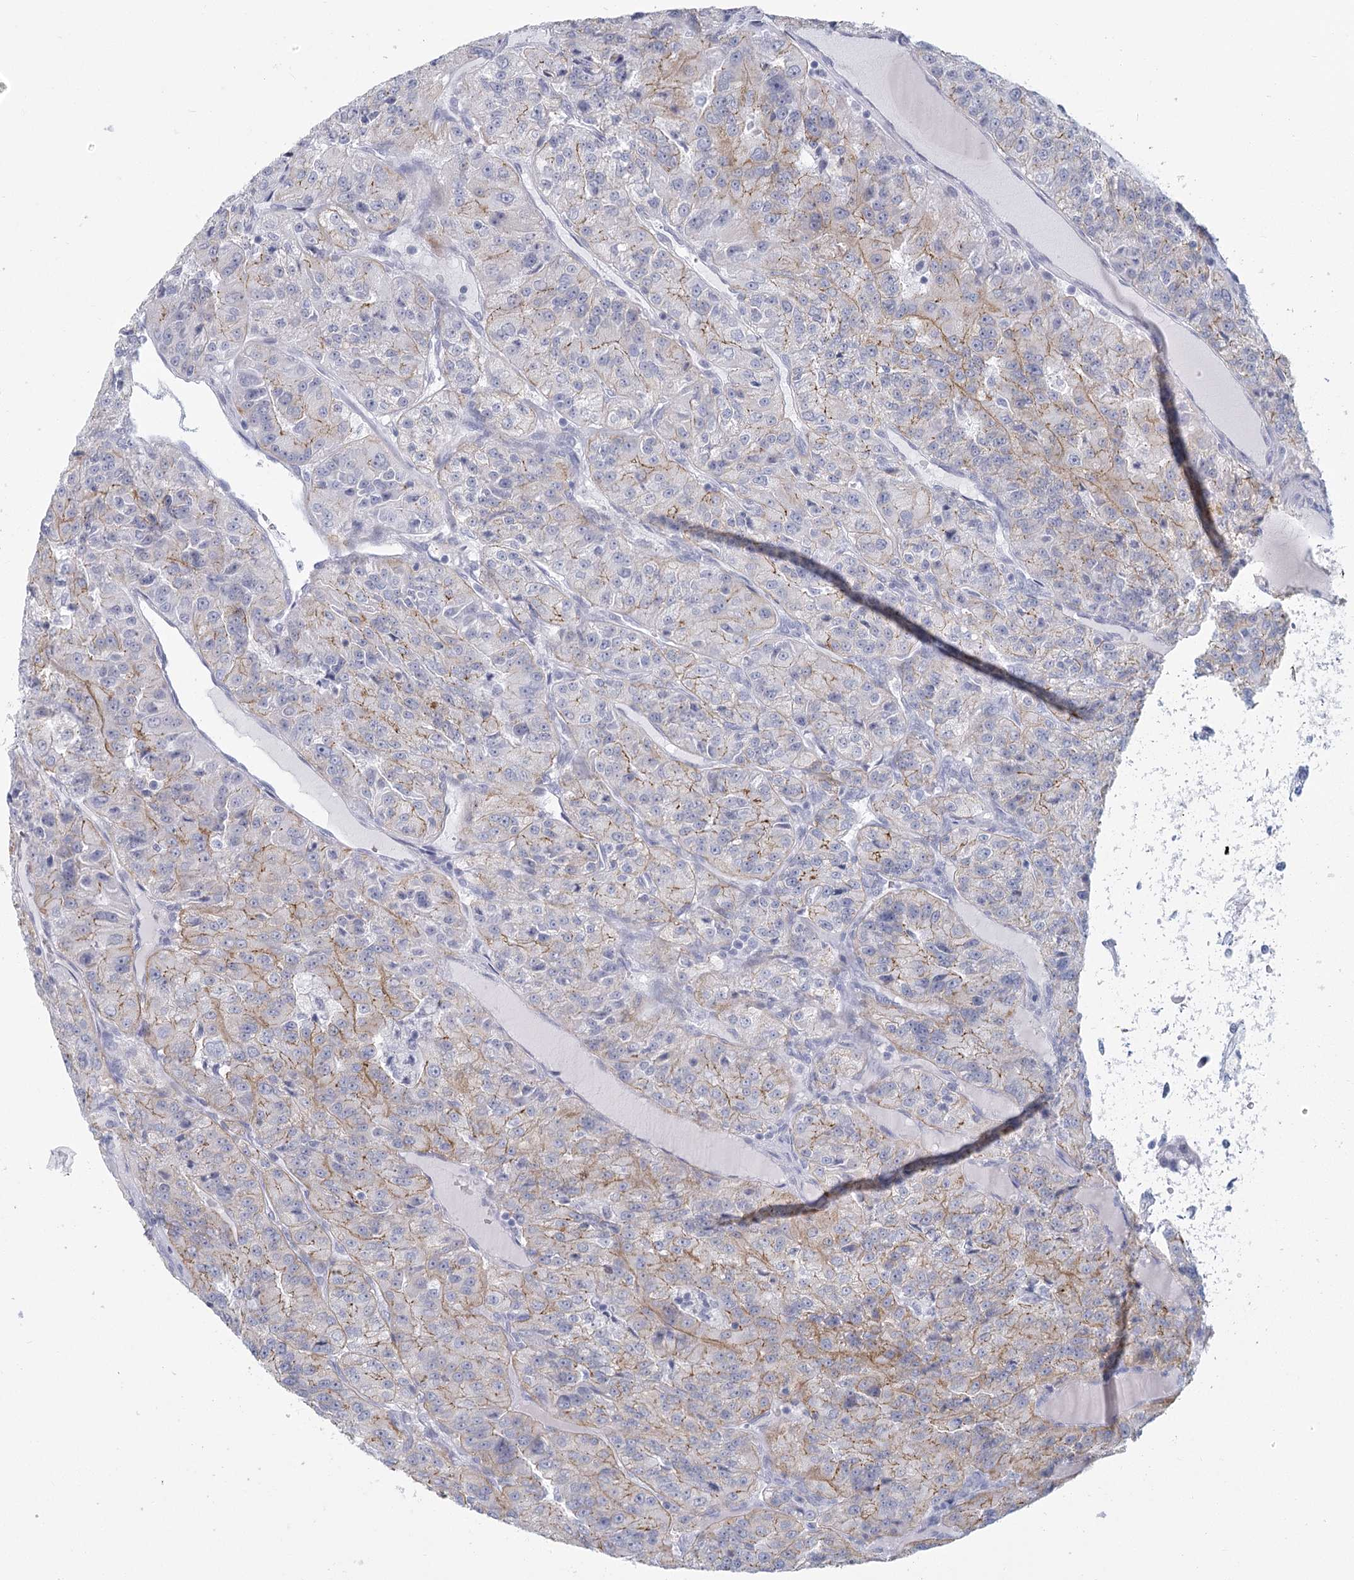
{"staining": {"intensity": "moderate", "quantity": "<25%", "location": "cytoplasmic/membranous"}, "tissue": "renal cancer", "cell_type": "Tumor cells", "image_type": "cancer", "snomed": [{"axis": "morphology", "description": "Adenocarcinoma, NOS"}, {"axis": "topography", "description": "Kidney"}], "caption": "A photomicrograph showing moderate cytoplasmic/membranous staining in approximately <25% of tumor cells in adenocarcinoma (renal), as visualized by brown immunohistochemical staining.", "gene": "WNT8B", "patient": {"sex": "female", "age": 63}}